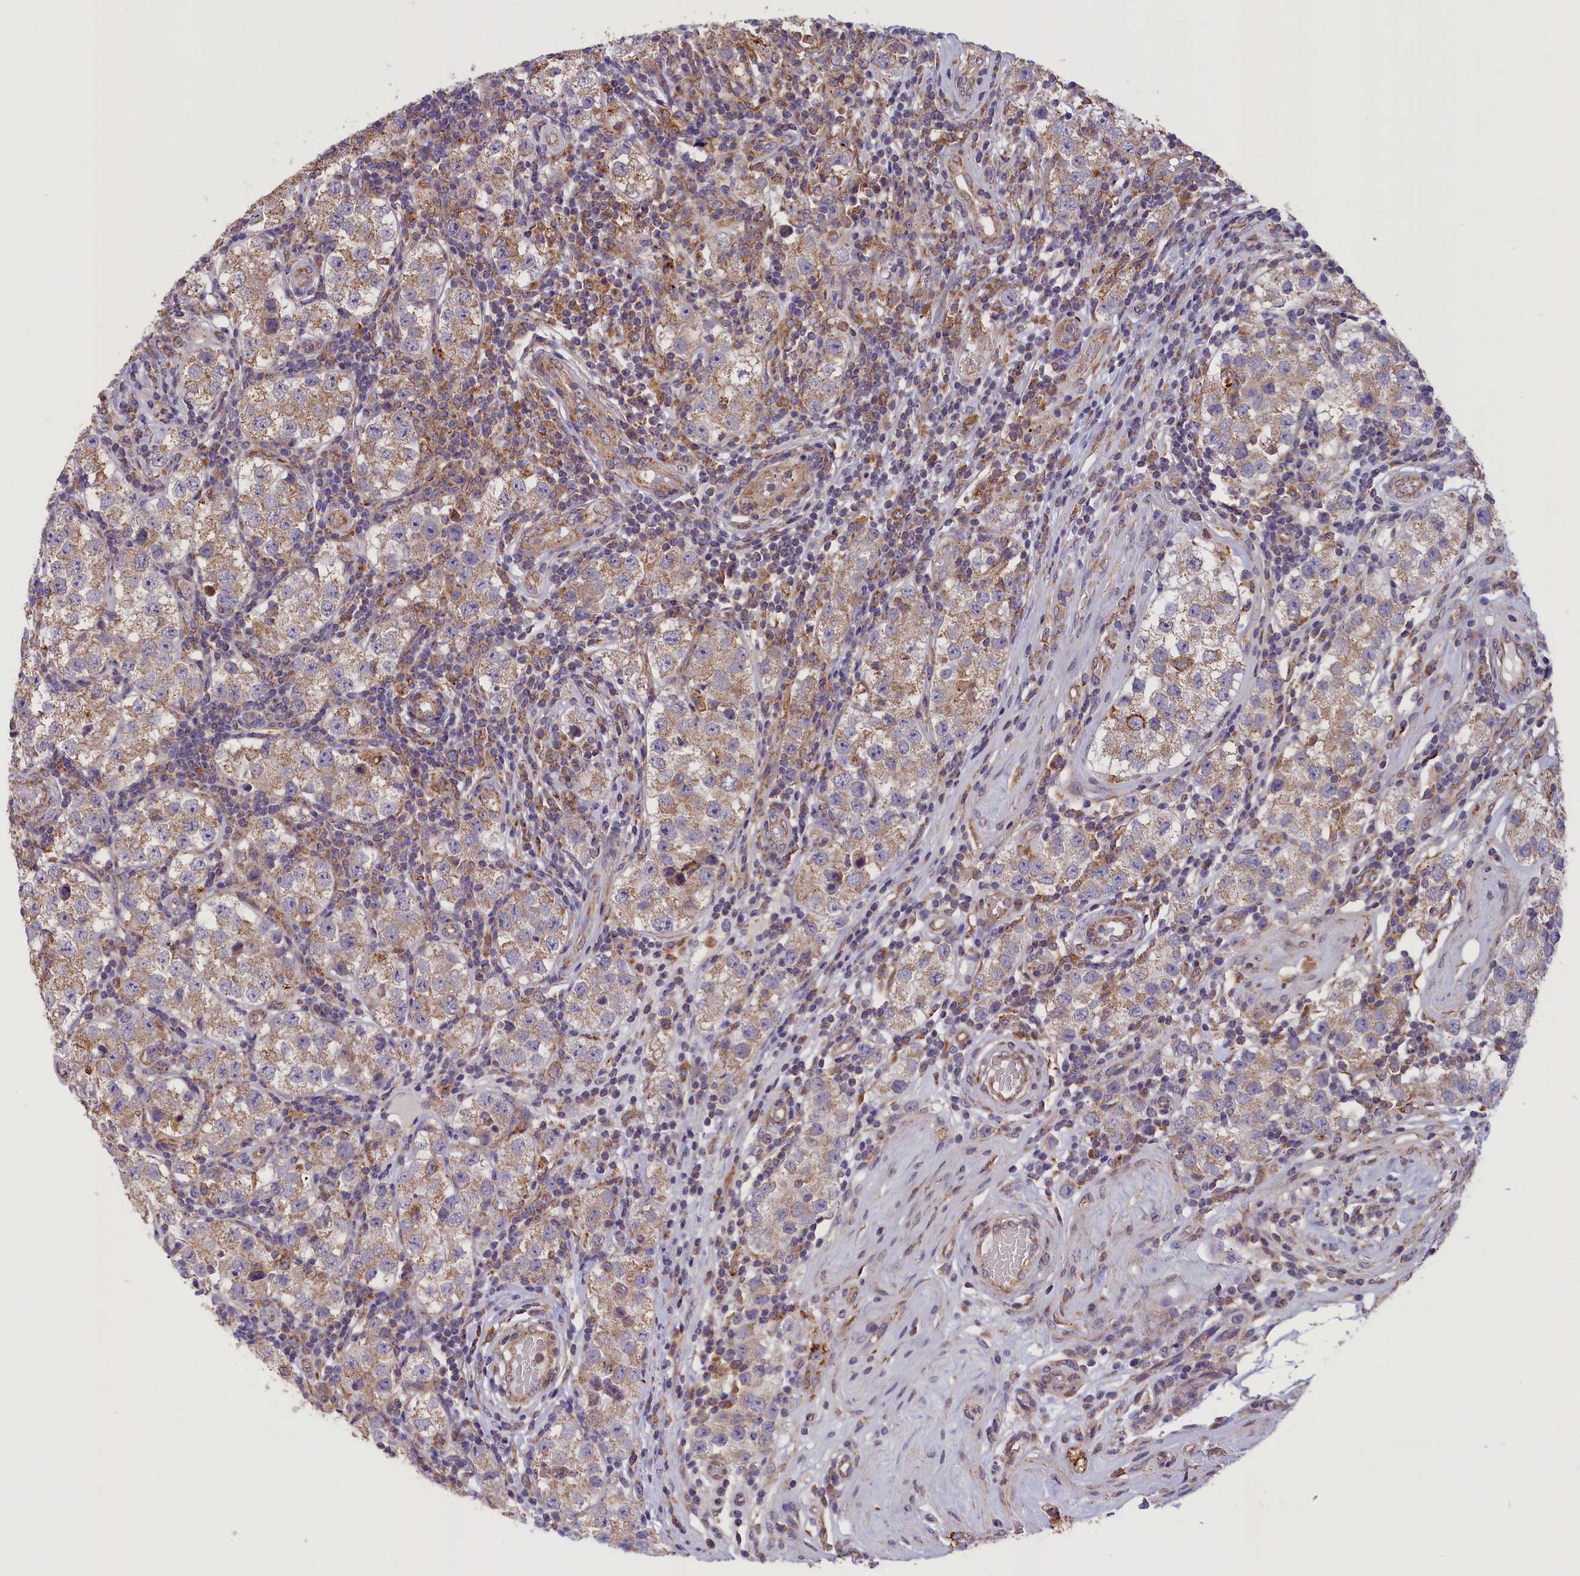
{"staining": {"intensity": "weak", "quantity": ">75%", "location": "cytoplasmic/membranous"}, "tissue": "testis cancer", "cell_type": "Tumor cells", "image_type": "cancer", "snomed": [{"axis": "morphology", "description": "Seminoma, NOS"}, {"axis": "topography", "description": "Testis"}], "caption": "Protein expression analysis of testis cancer (seminoma) reveals weak cytoplasmic/membranous positivity in approximately >75% of tumor cells.", "gene": "ACAD8", "patient": {"sex": "male", "age": 34}}